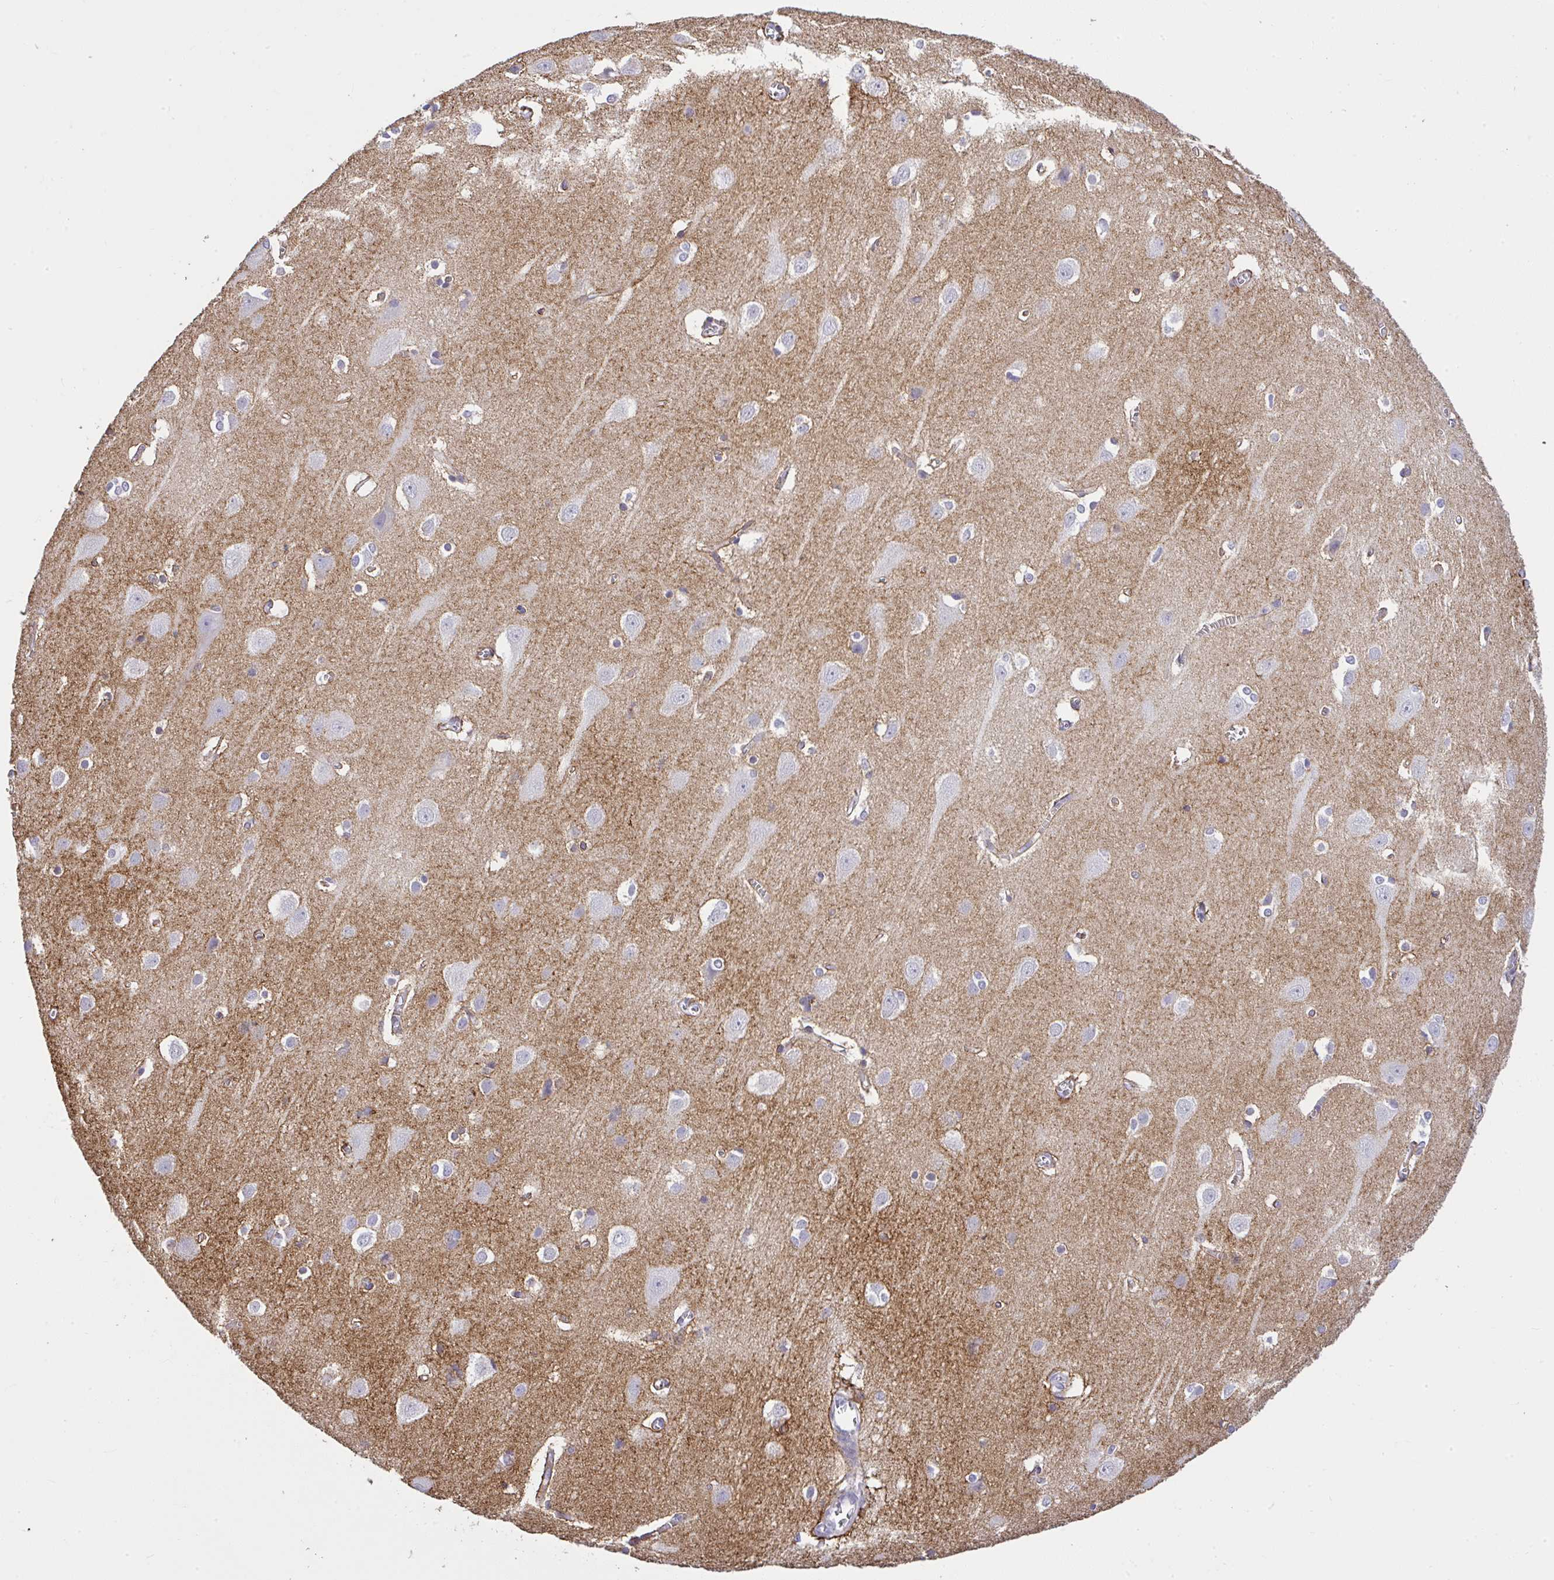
{"staining": {"intensity": "negative", "quantity": "none", "location": "none"}, "tissue": "cerebral cortex", "cell_type": "Endothelial cells", "image_type": "normal", "snomed": [{"axis": "morphology", "description": "Normal tissue, NOS"}, {"axis": "topography", "description": "Cerebral cortex"}], "caption": "A micrograph of human cerebral cortex is negative for staining in endothelial cells. Nuclei are stained in blue.", "gene": "CTU1", "patient": {"sex": "male", "age": 37}}